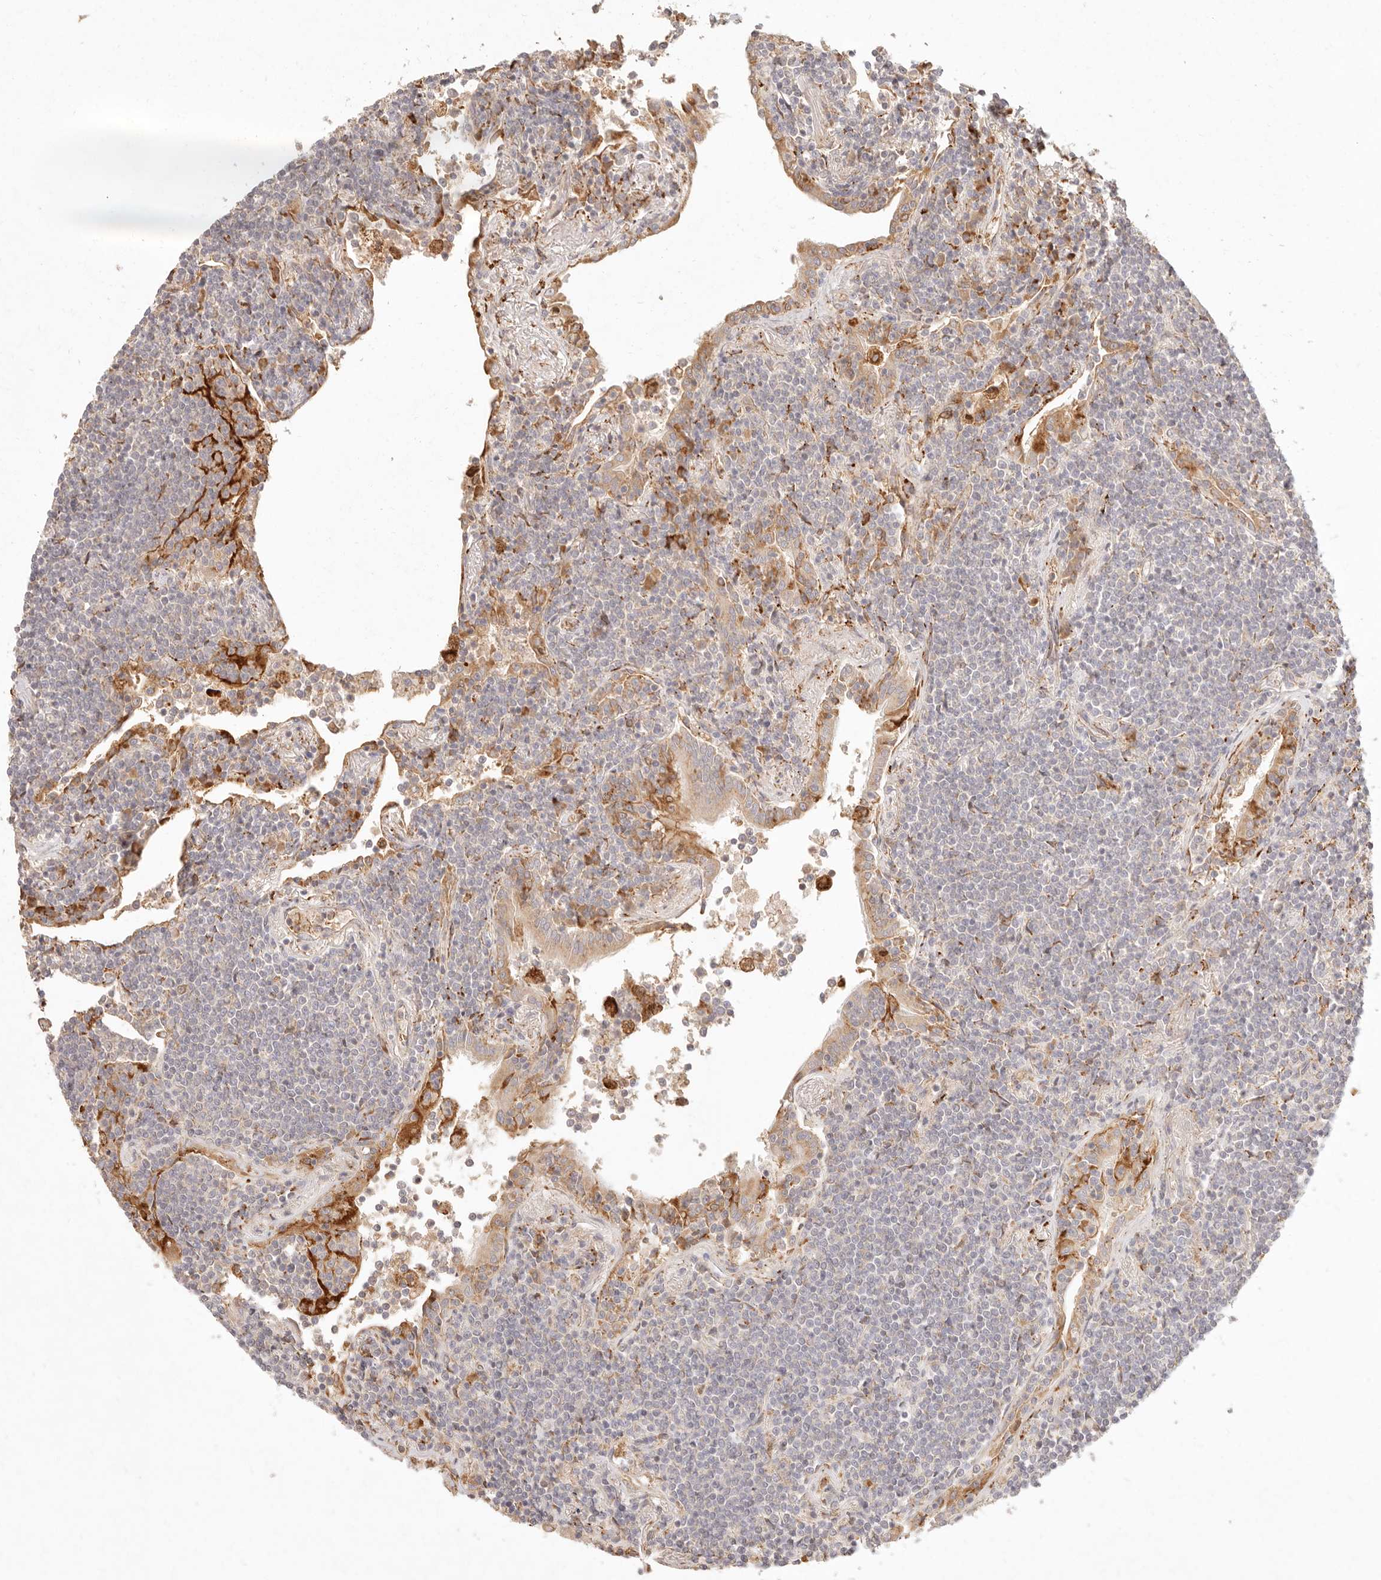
{"staining": {"intensity": "negative", "quantity": "none", "location": "none"}, "tissue": "lymphoma", "cell_type": "Tumor cells", "image_type": "cancer", "snomed": [{"axis": "morphology", "description": "Malignant lymphoma, non-Hodgkin's type, Low grade"}, {"axis": "topography", "description": "Lung"}], "caption": "Photomicrograph shows no significant protein expression in tumor cells of malignant lymphoma, non-Hodgkin's type (low-grade).", "gene": "C1orf127", "patient": {"sex": "female", "age": 71}}